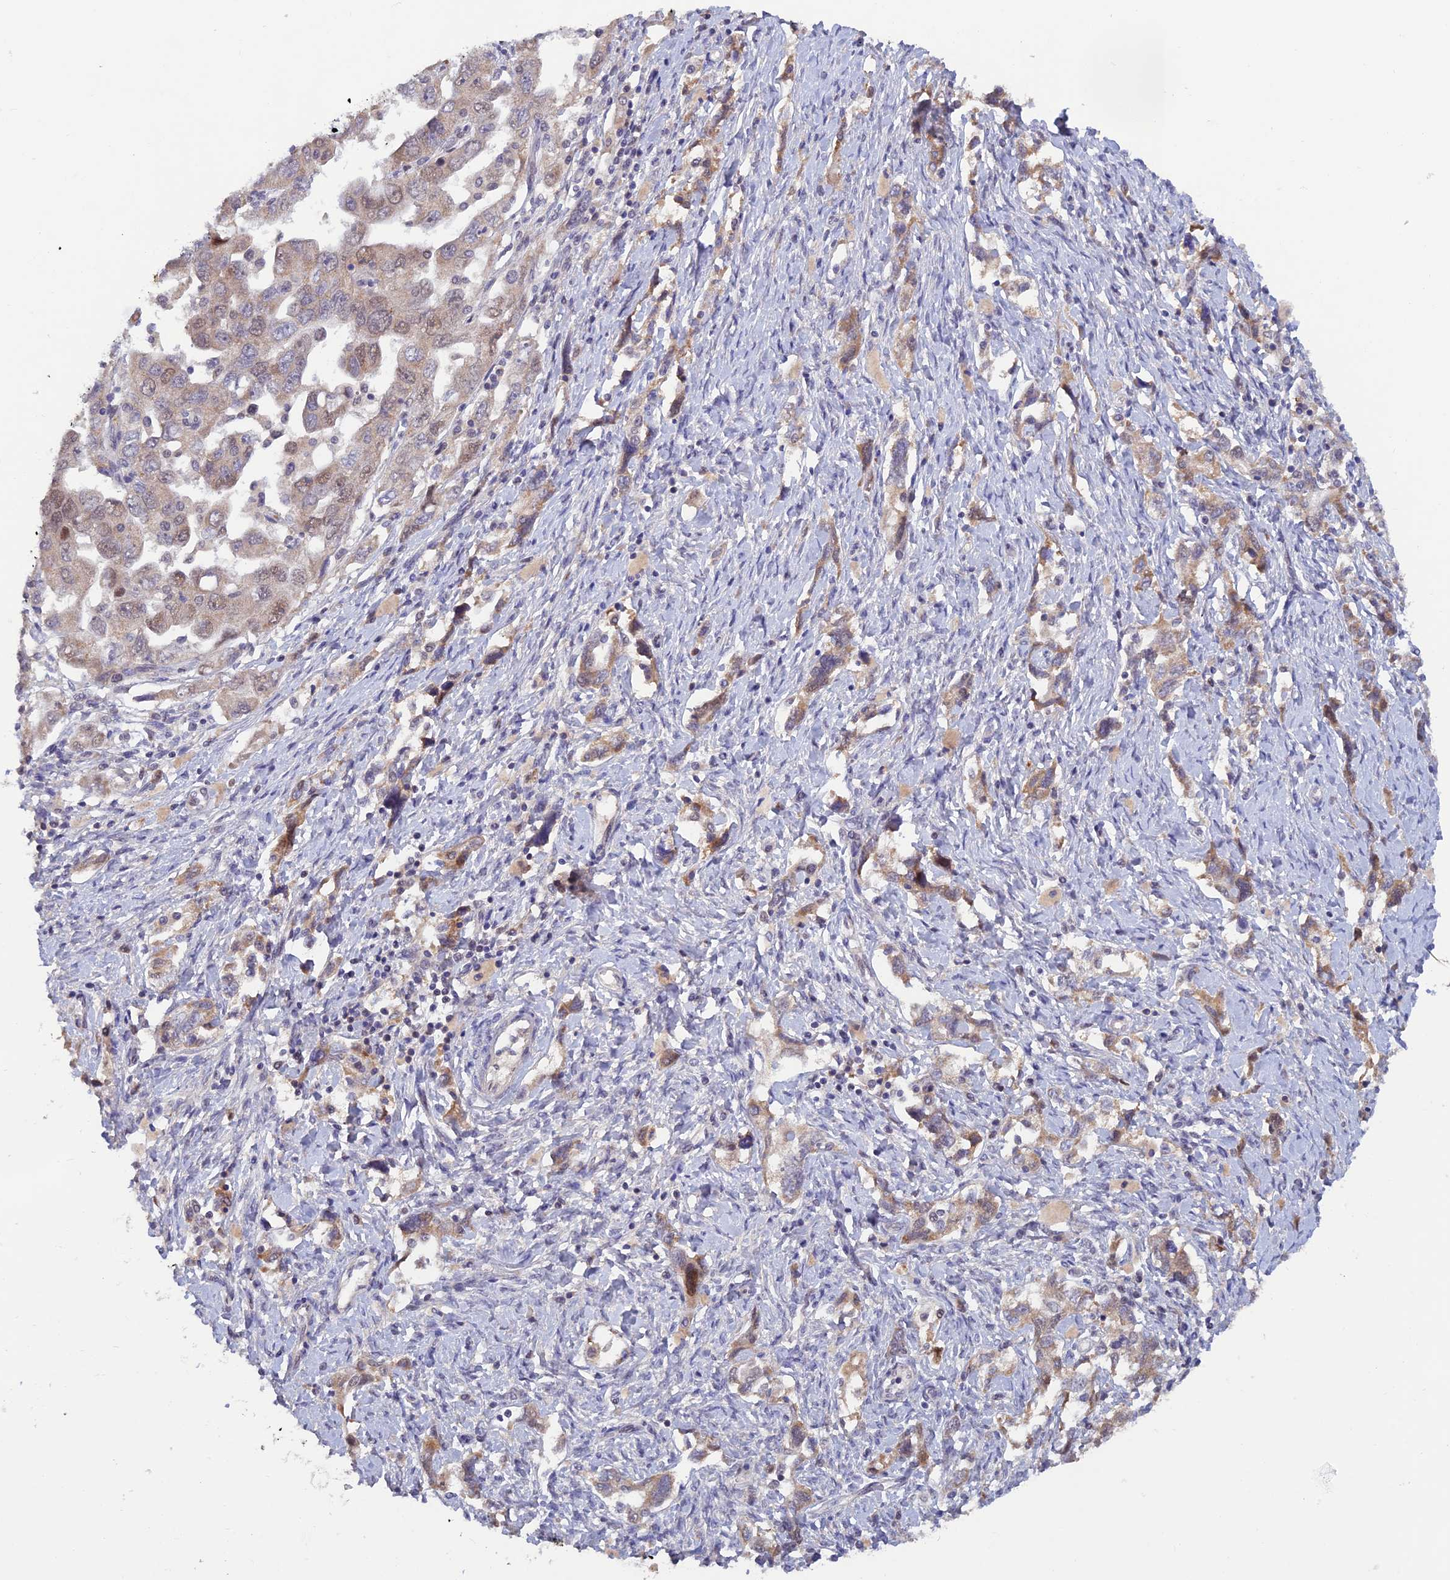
{"staining": {"intensity": "weak", "quantity": ">75%", "location": "cytoplasmic/membranous,nuclear"}, "tissue": "ovarian cancer", "cell_type": "Tumor cells", "image_type": "cancer", "snomed": [{"axis": "morphology", "description": "Carcinoma, NOS"}, {"axis": "morphology", "description": "Cystadenocarcinoma, serous, NOS"}, {"axis": "topography", "description": "Ovary"}], "caption": "Protein analysis of ovarian cancer tissue exhibits weak cytoplasmic/membranous and nuclear positivity in approximately >75% of tumor cells.", "gene": "FASTKD5", "patient": {"sex": "female", "age": 69}}